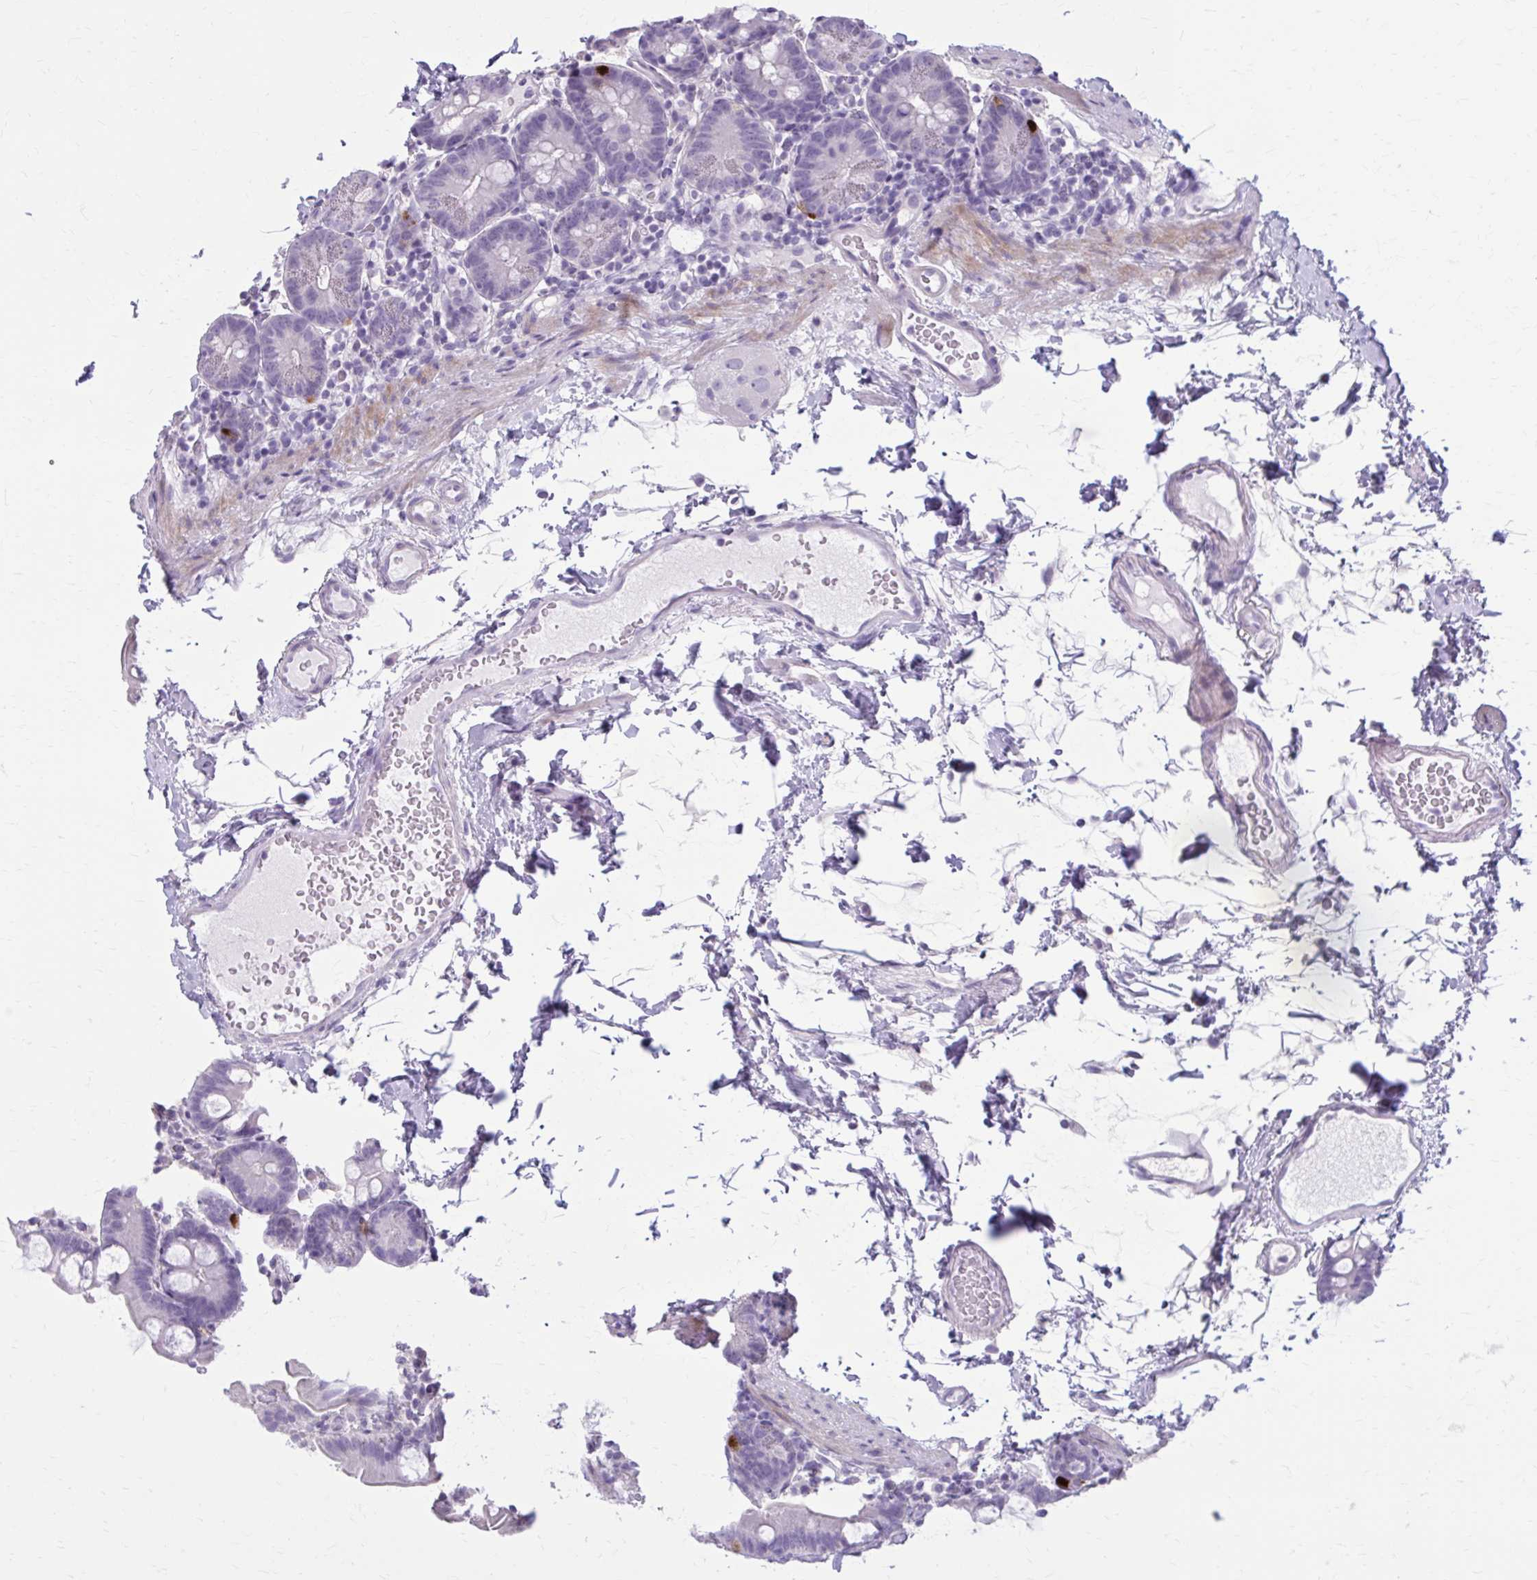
{"staining": {"intensity": "strong", "quantity": "<25%", "location": "cytoplasmic/membranous"}, "tissue": "small intestine", "cell_type": "Glandular cells", "image_type": "normal", "snomed": [{"axis": "morphology", "description": "Normal tissue, NOS"}, {"axis": "topography", "description": "Small intestine"}], "caption": "An immunohistochemistry histopathology image of normal tissue is shown. Protein staining in brown highlights strong cytoplasmic/membranous positivity in small intestine within glandular cells. (brown staining indicates protein expression, while blue staining denotes nuclei).", "gene": "OR4B1", "patient": {"sex": "female", "age": 68}}